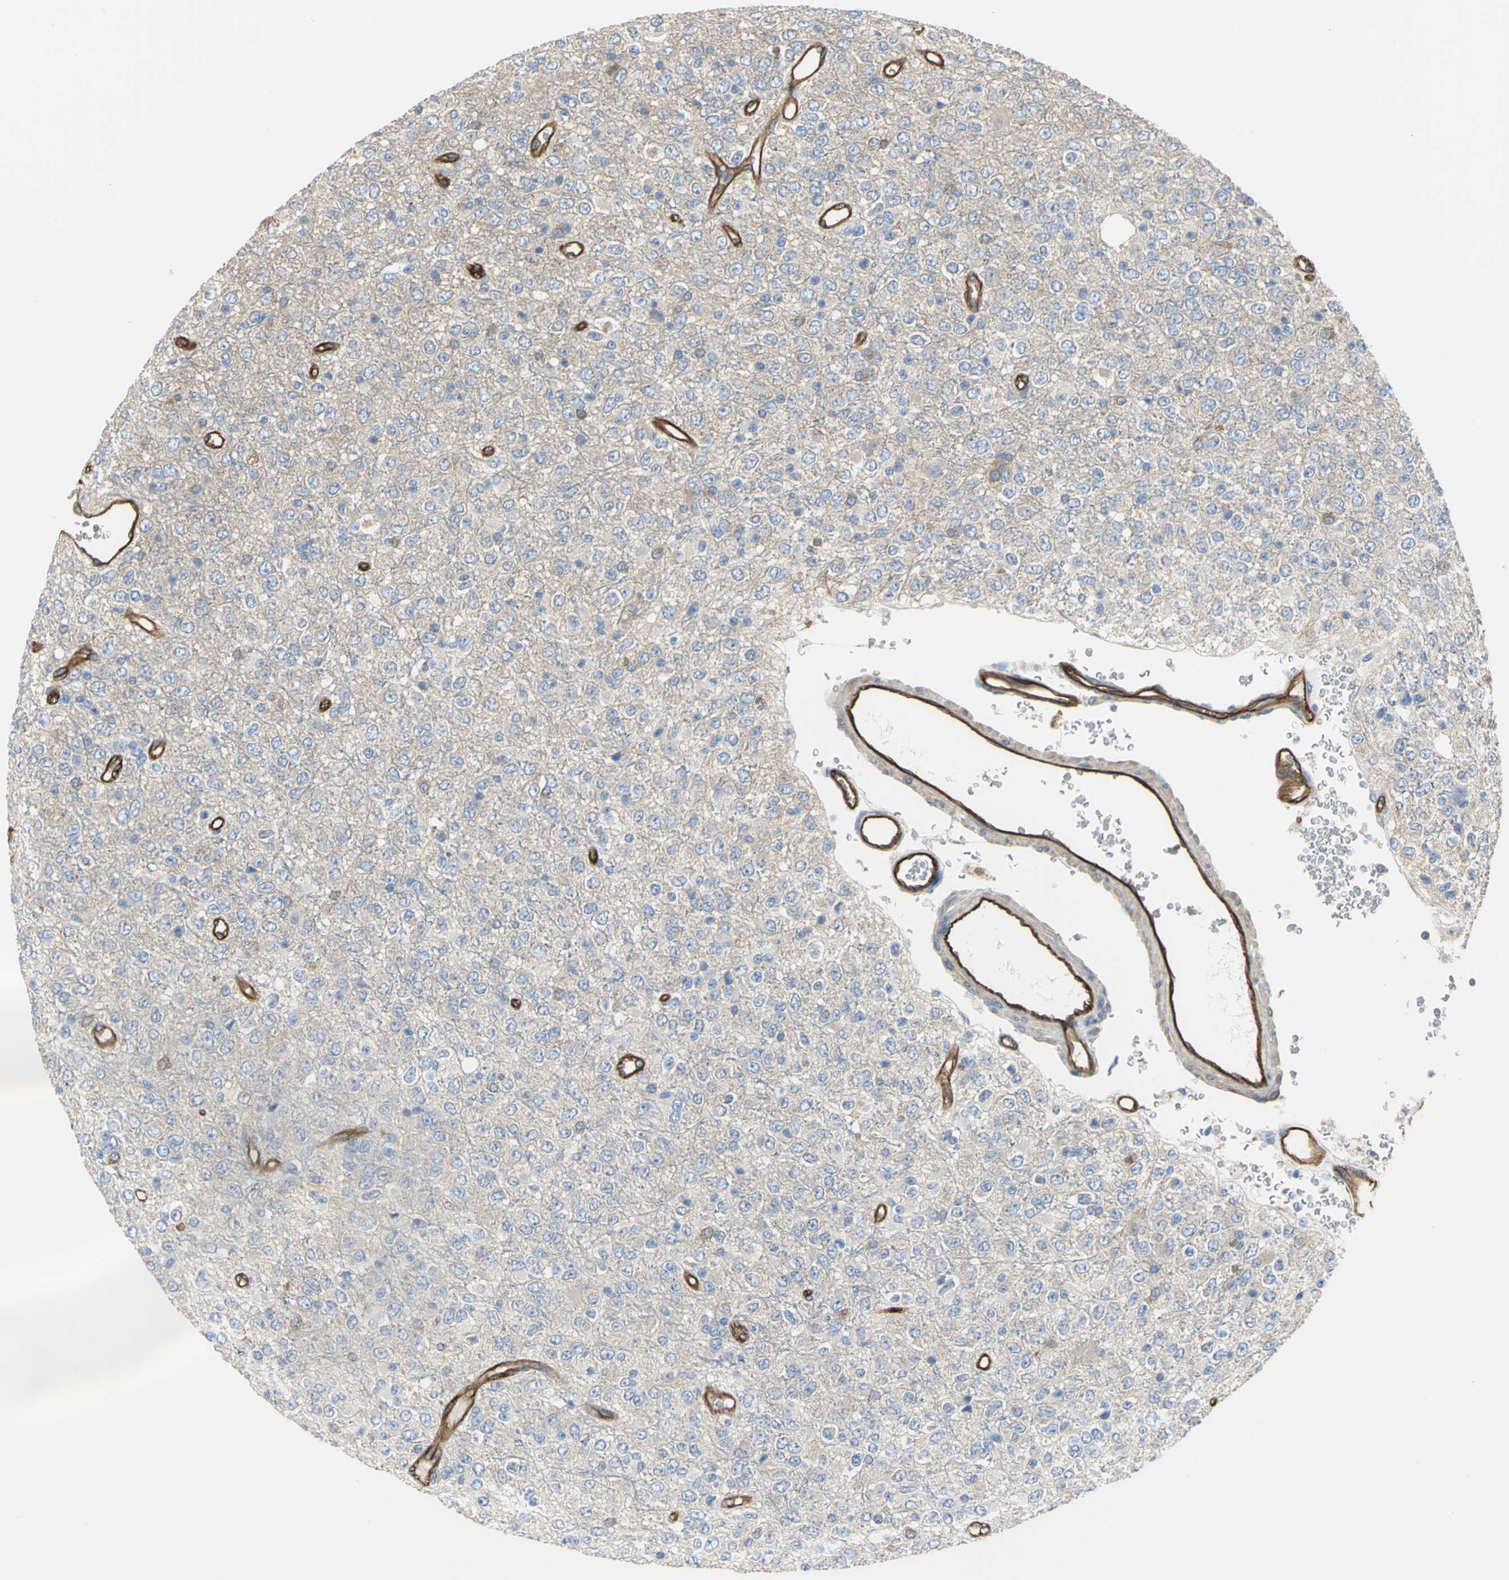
{"staining": {"intensity": "weak", "quantity": "<25%", "location": "cytoplasmic/membranous"}, "tissue": "glioma", "cell_type": "Tumor cells", "image_type": "cancer", "snomed": [{"axis": "morphology", "description": "Glioma, malignant, High grade"}, {"axis": "topography", "description": "pancreas cauda"}], "caption": "Immunohistochemistry (IHC) of malignant high-grade glioma demonstrates no expression in tumor cells.", "gene": "FLNB", "patient": {"sex": "male", "age": 60}}